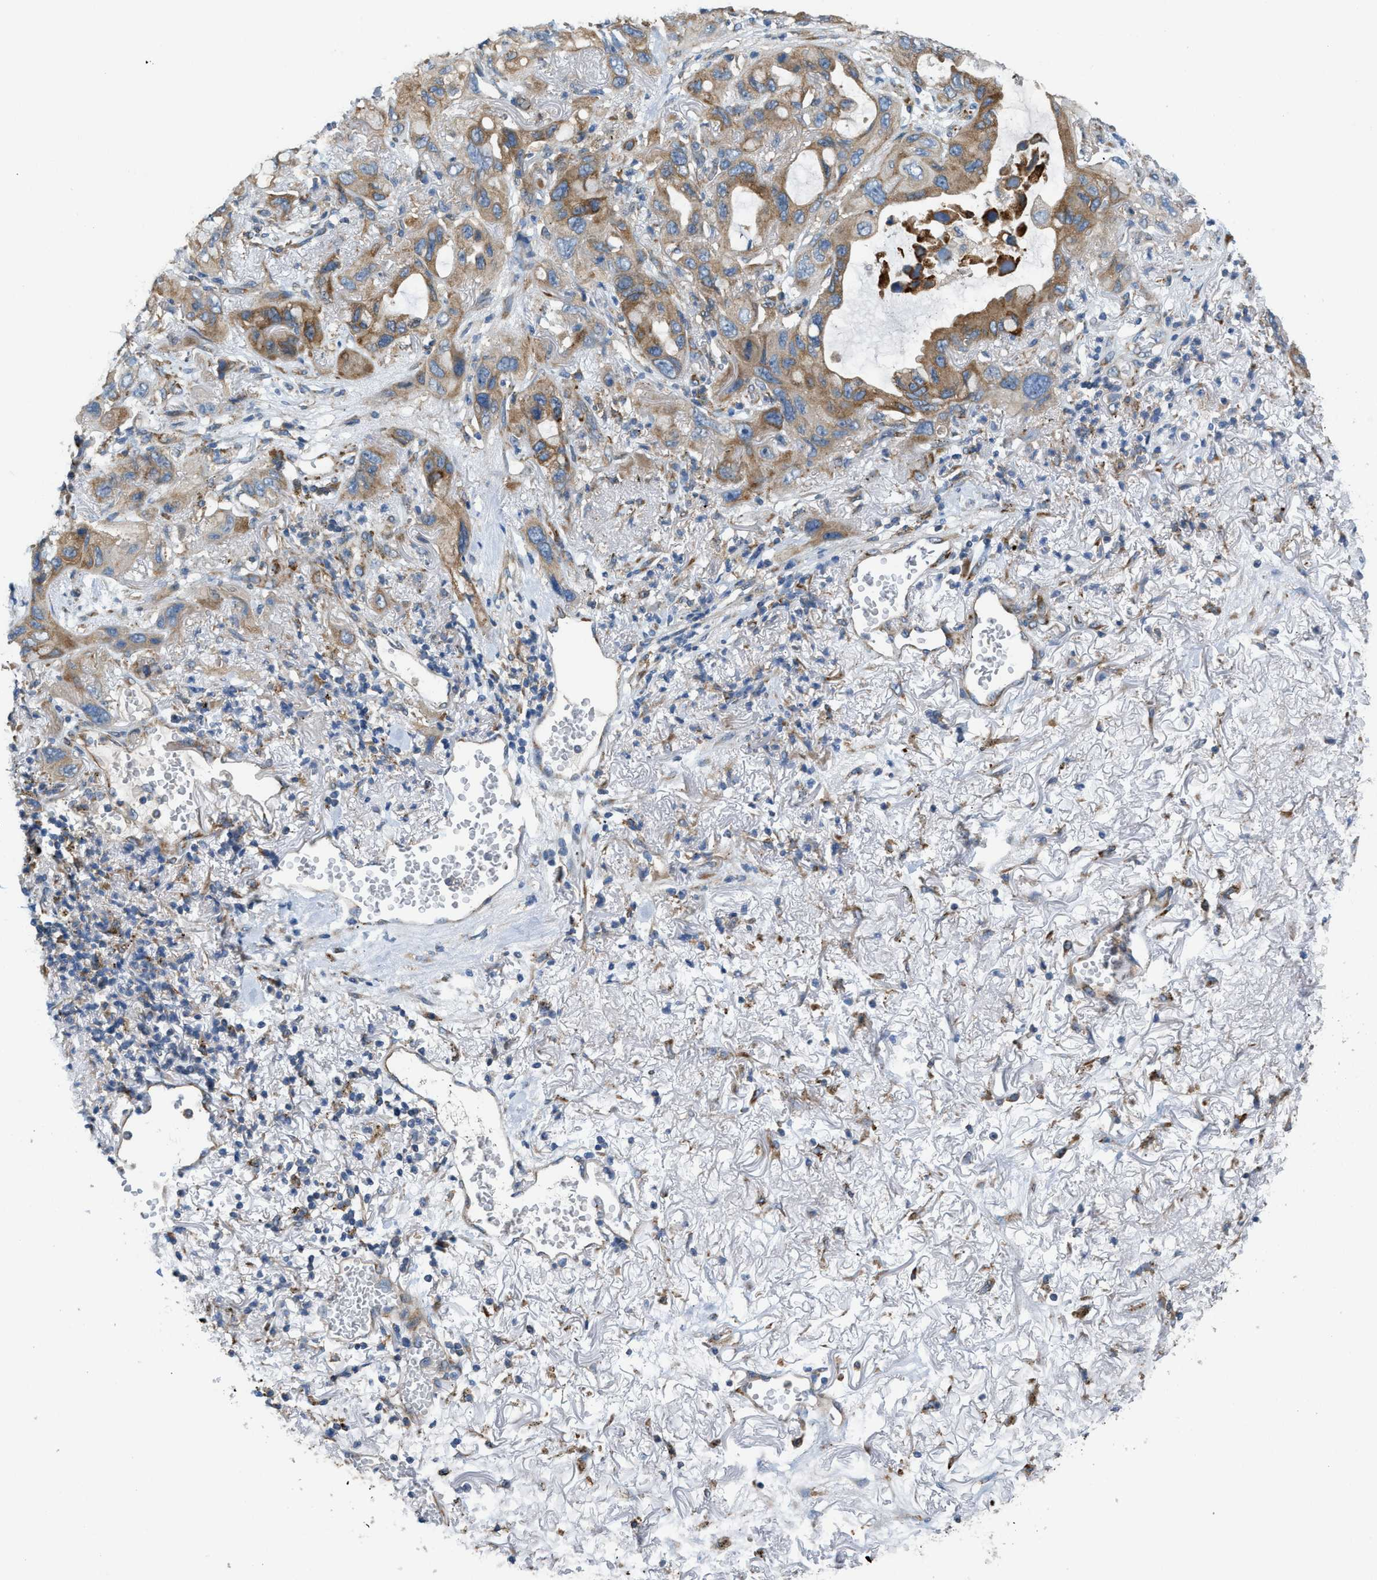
{"staining": {"intensity": "moderate", "quantity": ">75%", "location": "cytoplasmic/membranous"}, "tissue": "lung cancer", "cell_type": "Tumor cells", "image_type": "cancer", "snomed": [{"axis": "morphology", "description": "Squamous cell carcinoma, NOS"}, {"axis": "topography", "description": "Lung"}], "caption": "Immunohistochemical staining of human lung squamous cell carcinoma demonstrates medium levels of moderate cytoplasmic/membranous protein staining in about >75% of tumor cells.", "gene": "TMEM68", "patient": {"sex": "female", "age": 73}}